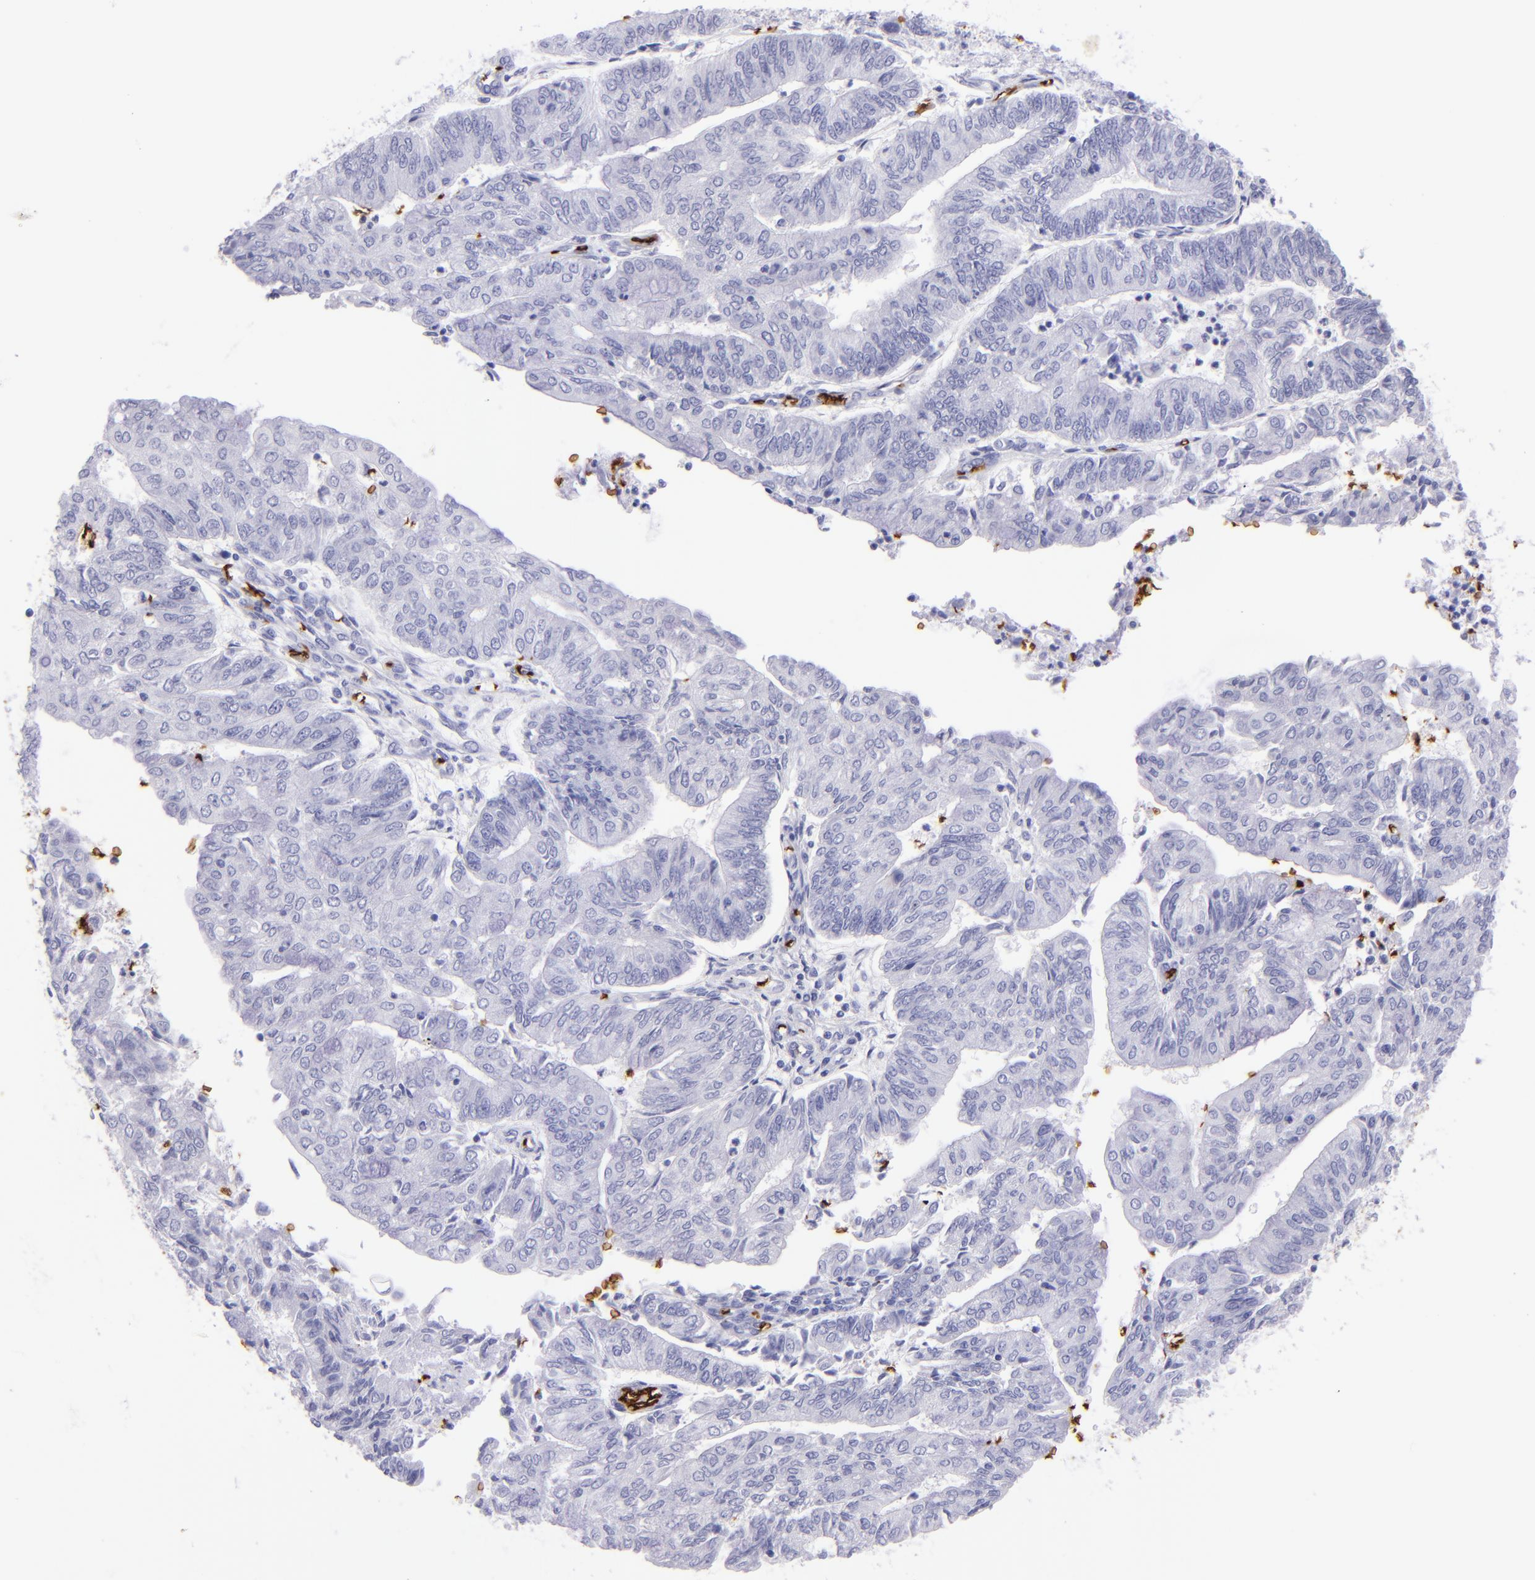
{"staining": {"intensity": "negative", "quantity": "none", "location": "none"}, "tissue": "endometrial cancer", "cell_type": "Tumor cells", "image_type": "cancer", "snomed": [{"axis": "morphology", "description": "Adenocarcinoma, NOS"}, {"axis": "topography", "description": "Endometrium"}], "caption": "A histopathology image of endometrial adenocarcinoma stained for a protein exhibits no brown staining in tumor cells.", "gene": "GYPA", "patient": {"sex": "female", "age": 59}}